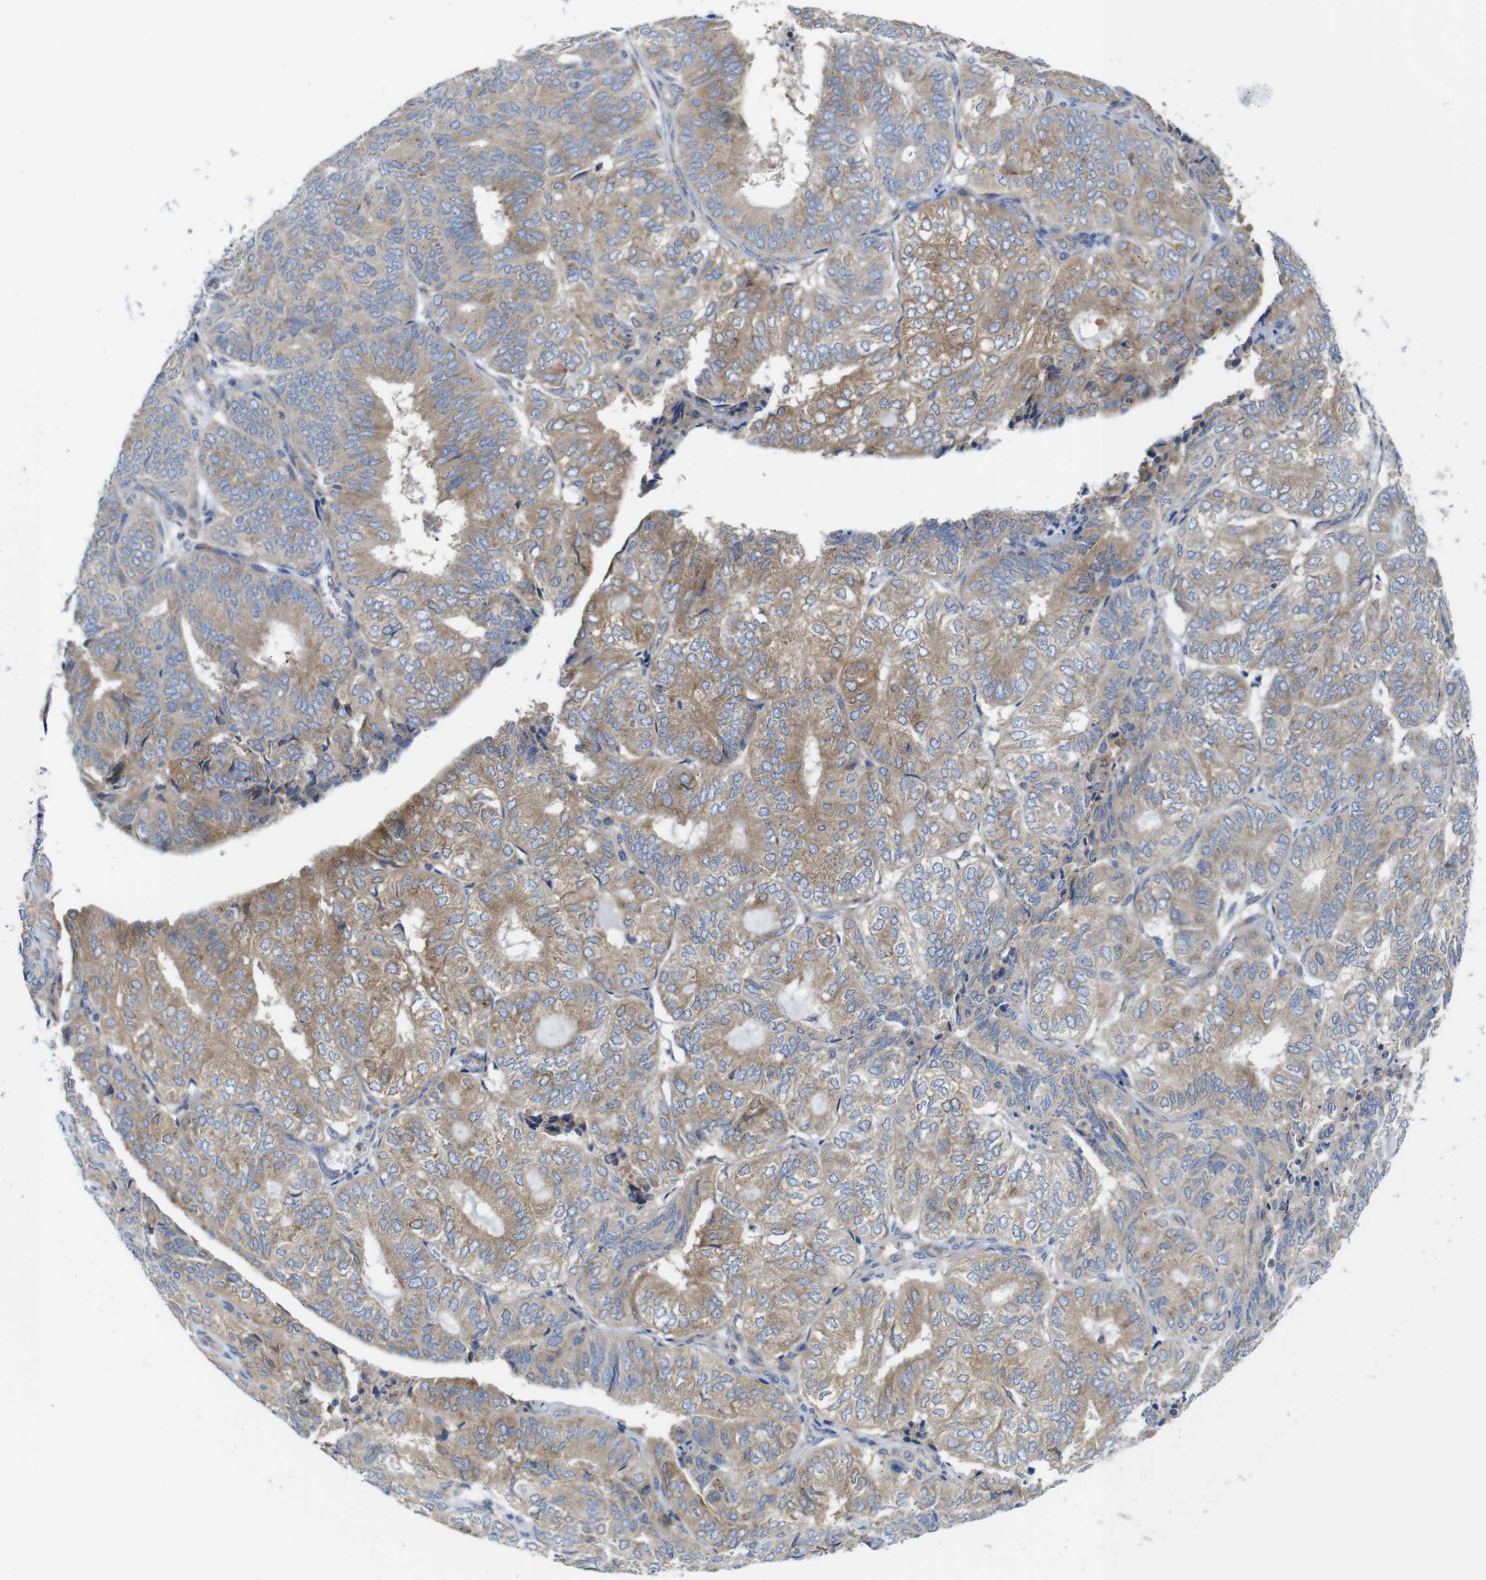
{"staining": {"intensity": "moderate", "quantity": ">75%", "location": "cytoplasmic/membranous"}, "tissue": "endometrial cancer", "cell_type": "Tumor cells", "image_type": "cancer", "snomed": [{"axis": "morphology", "description": "Adenocarcinoma, NOS"}, {"axis": "topography", "description": "Uterus"}], "caption": "Protein expression analysis of human adenocarcinoma (endometrial) reveals moderate cytoplasmic/membranous expression in about >75% of tumor cells.", "gene": "DDRGK1", "patient": {"sex": "female", "age": 60}}